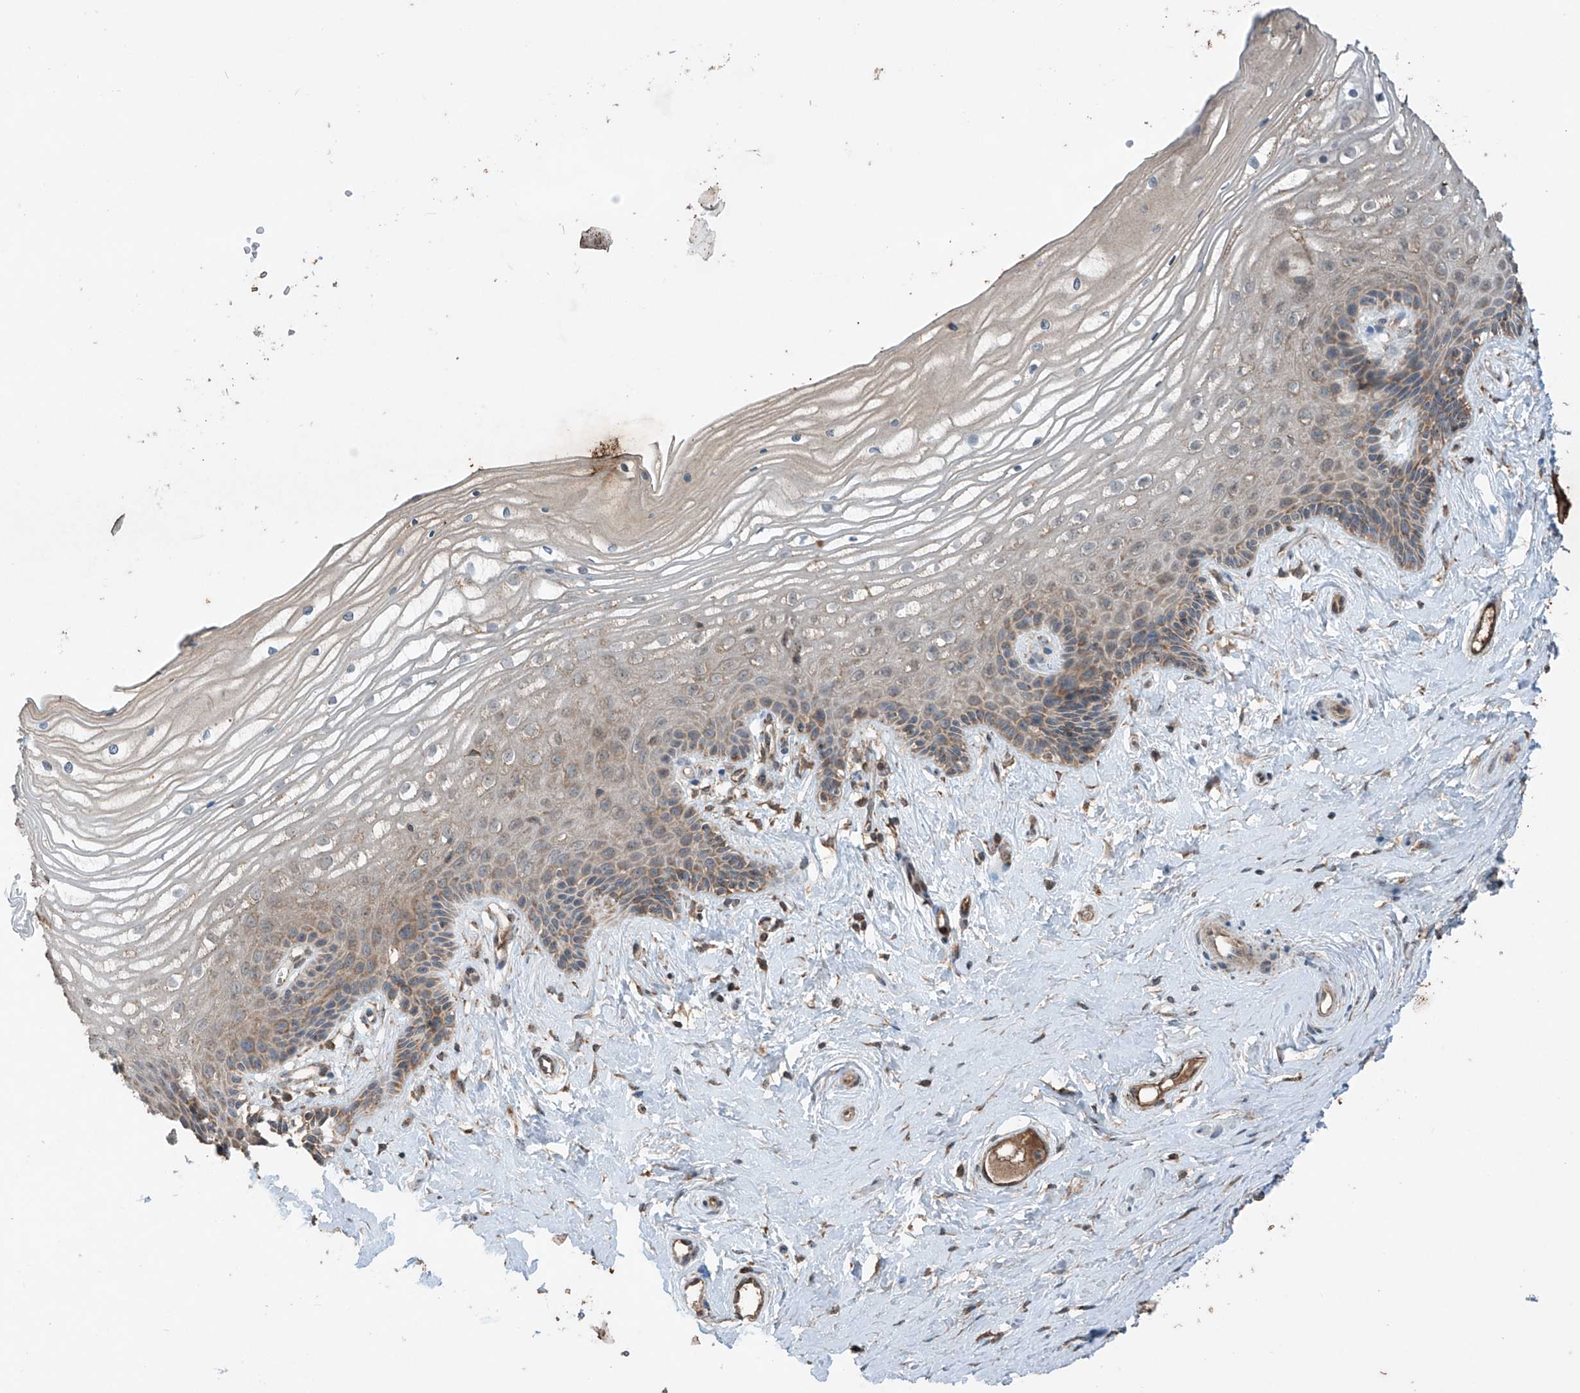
{"staining": {"intensity": "moderate", "quantity": "<25%", "location": "cytoplasmic/membranous"}, "tissue": "vagina", "cell_type": "Squamous epithelial cells", "image_type": "normal", "snomed": [{"axis": "morphology", "description": "Normal tissue, NOS"}, {"axis": "topography", "description": "Vagina"}, {"axis": "topography", "description": "Cervix"}], "caption": "Brown immunohistochemical staining in normal human vagina demonstrates moderate cytoplasmic/membranous staining in about <25% of squamous epithelial cells. (DAB (3,3'-diaminobenzidine) IHC, brown staining for protein, blue staining for nuclei).", "gene": "SAMD3", "patient": {"sex": "female", "age": 40}}